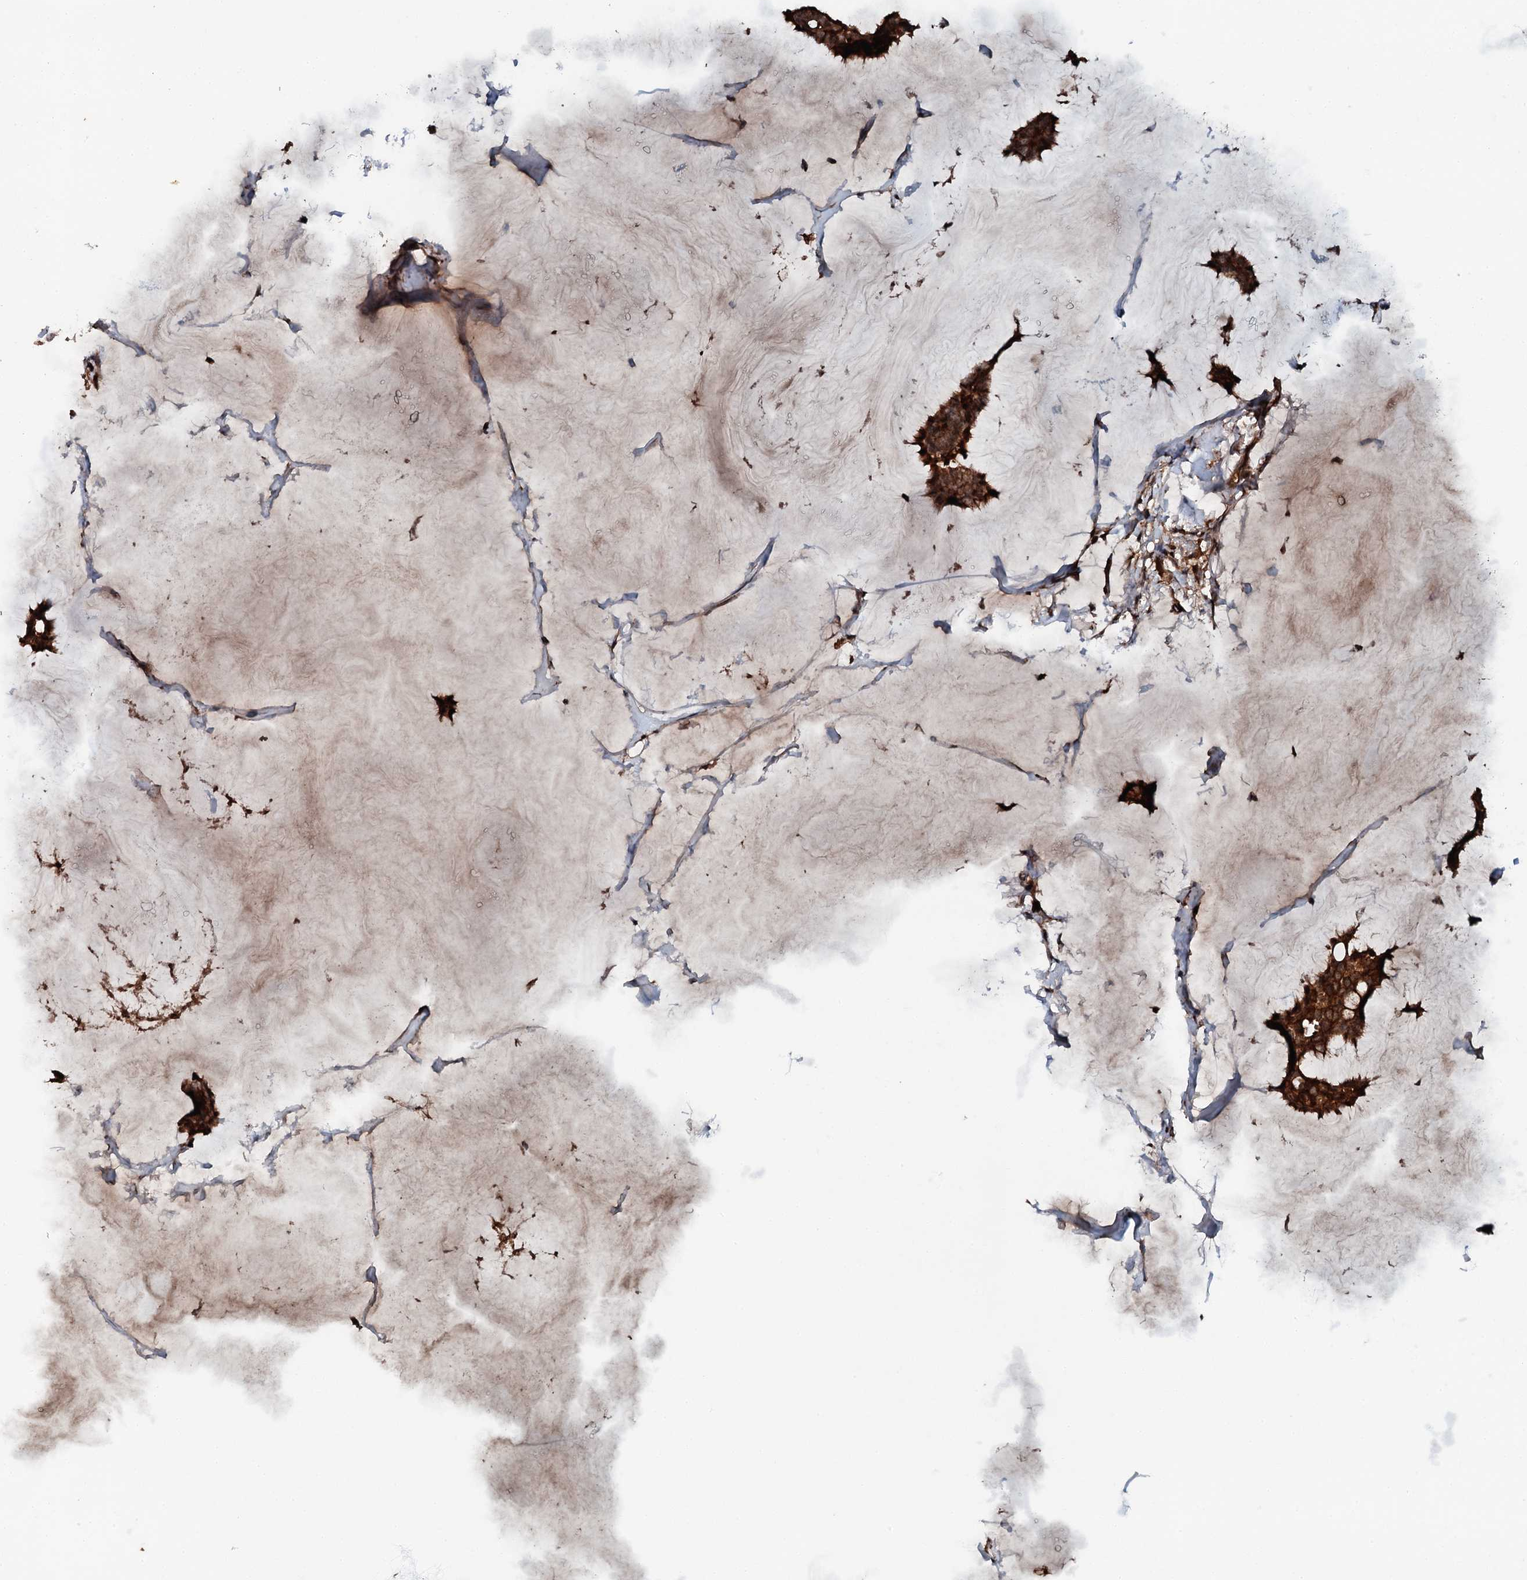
{"staining": {"intensity": "strong", "quantity": ">75%", "location": "cytoplasmic/membranous"}, "tissue": "breast cancer", "cell_type": "Tumor cells", "image_type": "cancer", "snomed": [{"axis": "morphology", "description": "Duct carcinoma"}, {"axis": "topography", "description": "Breast"}], "caption": "About >75% of tumor cells in human breast cancer (invasive ductal carcinoma) exhibit strong cytoplasmic/membranous protein expression as visualized by brown immunohistochemical staining.", "gene": "FLYWCH1", "patient": {"sex": "female", "age": 93}}